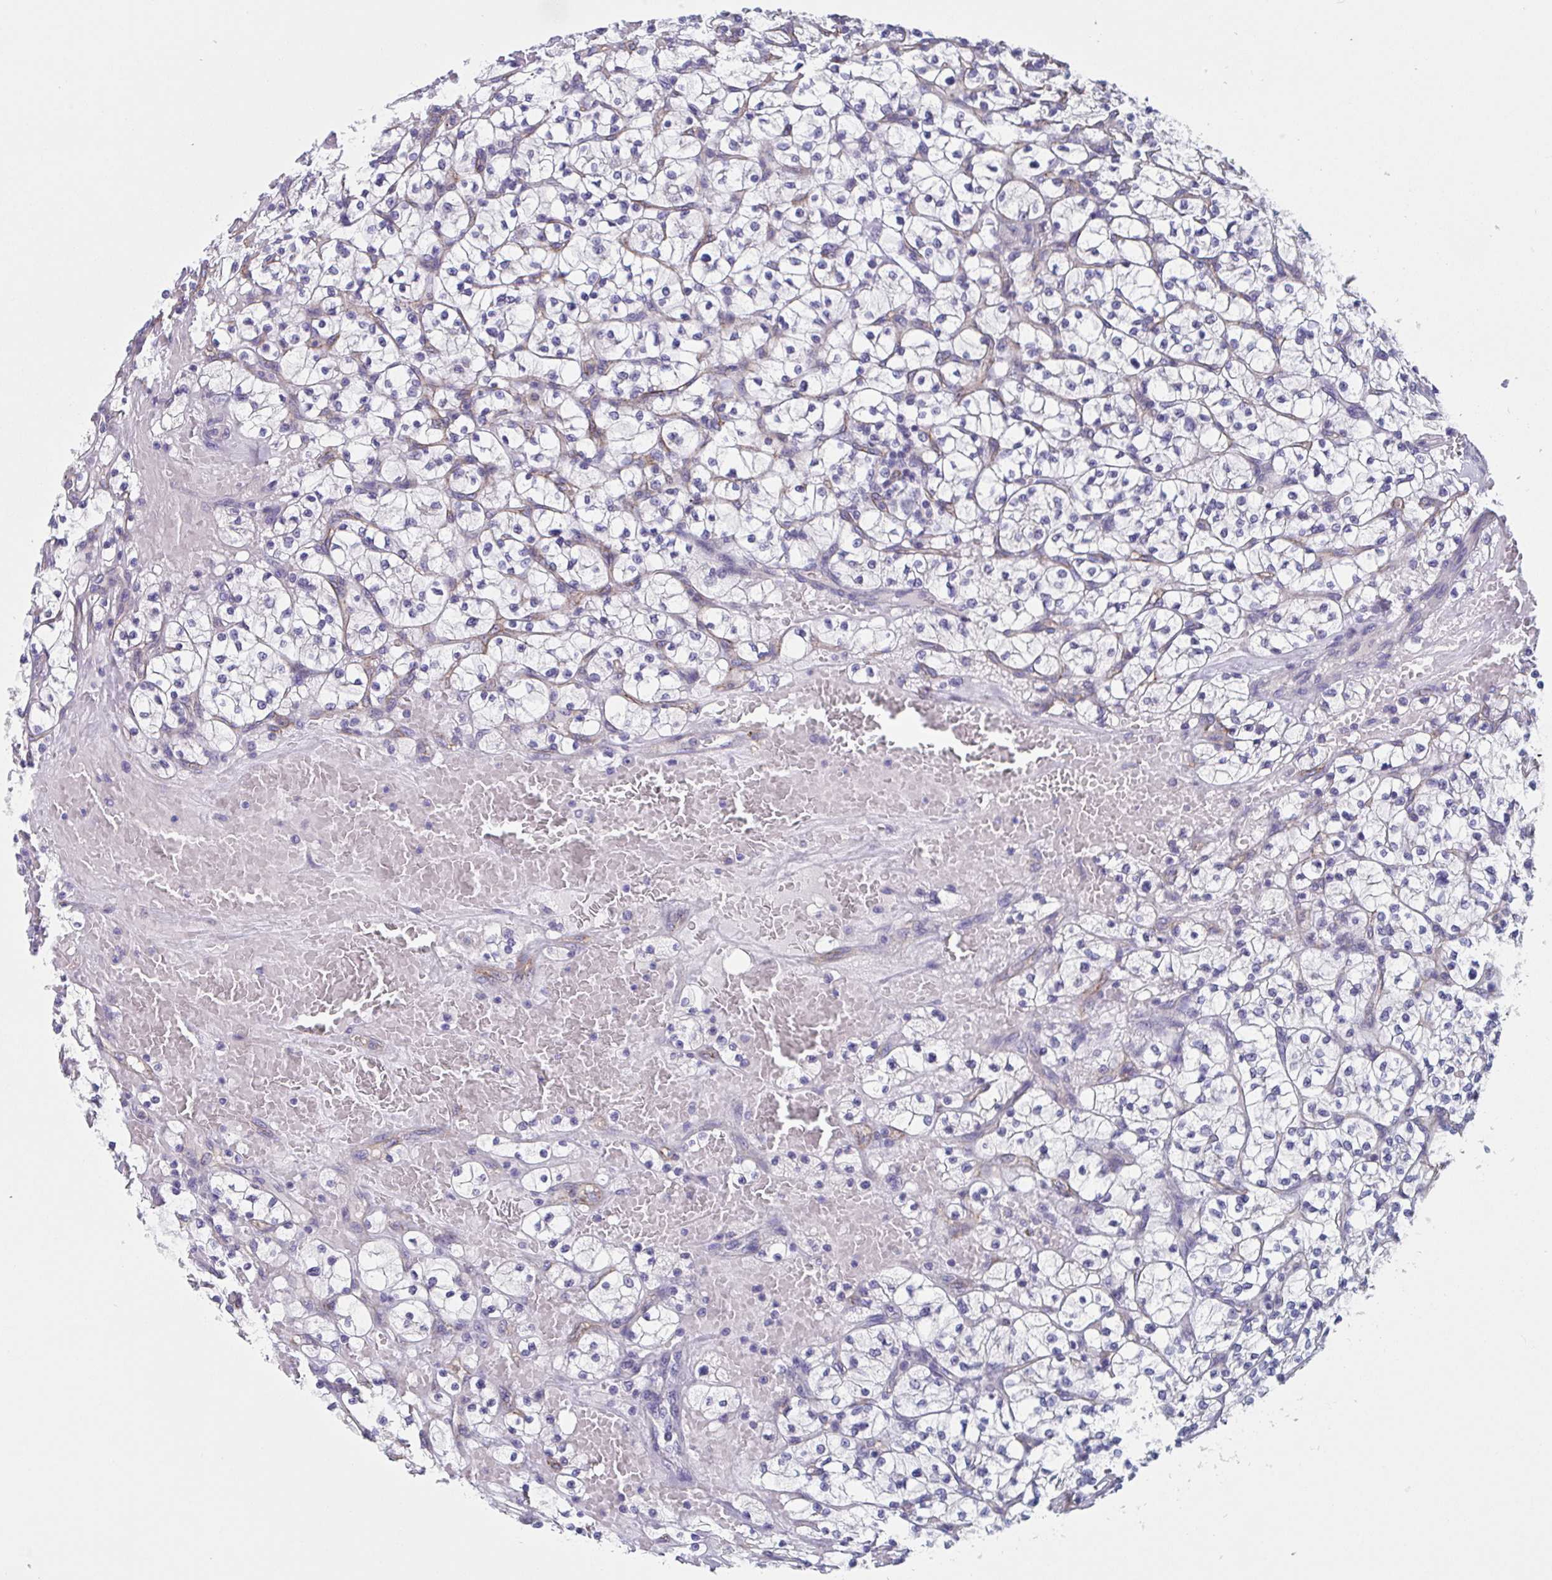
{"staining": {"intensity": "negative", "quantity": "none", "location": "none"}, "tissue": "renal cancer", "cell_type": "Tumor cells", "image_type": "cancer", "snomed": [{"axis": "morphology", "description": "Adenocarcinoma, NOS"}, {"axis": "topography", "description": "Kidney"}], "caption": "A high-resolution histopathology image shows immunohistochemistry (IHC) staining of renal adenocarcinoma, which shows no significant staining in tumor cells.", "gene": "ST14", "patient": {"sex": "female", "age": 64}}